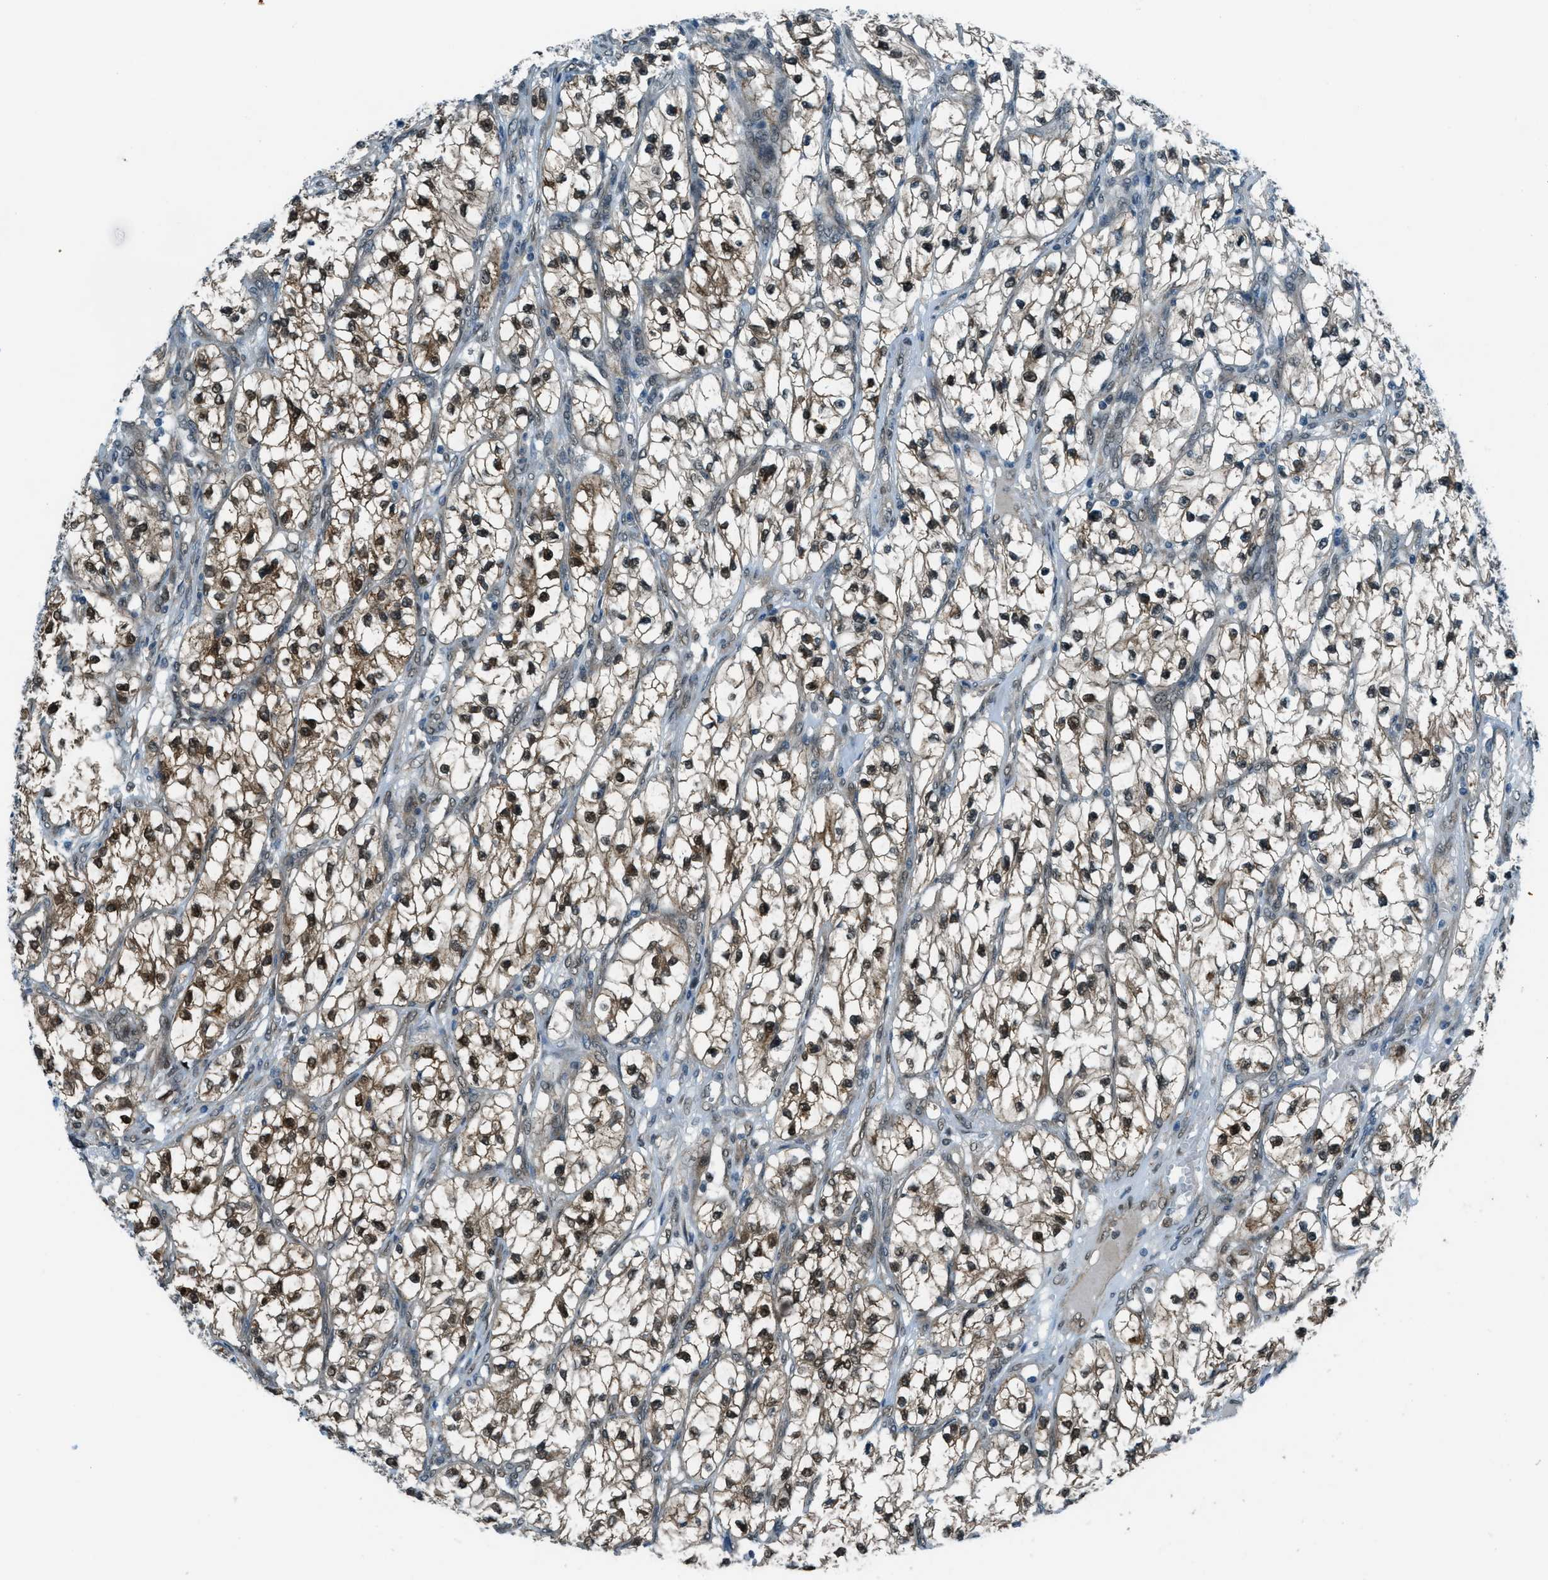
{"staining": {"intensity": "moderate", "quantity": "25%-75%", "location": "cytoplasmic/membranous,nuclear"}, "tissue": "renal cancer", "cell_type": "Tumor cells", "image_type": "cancer", "snomed": [{"axis": "morphology", "description": "Adenocarcinoma, NOS"}, {"axis": "topography", "description": "Kidney"}], "caption": "Immunohistochemistry of human renal cancer (adenocarcinoma) shows medium levels of moderate cytoplasmic/membranous and nuclear expression in approximately 25%-75% of tumor cells.", "gene": "NPEPL1", "patient": {"sex": "female", "age": 57}}